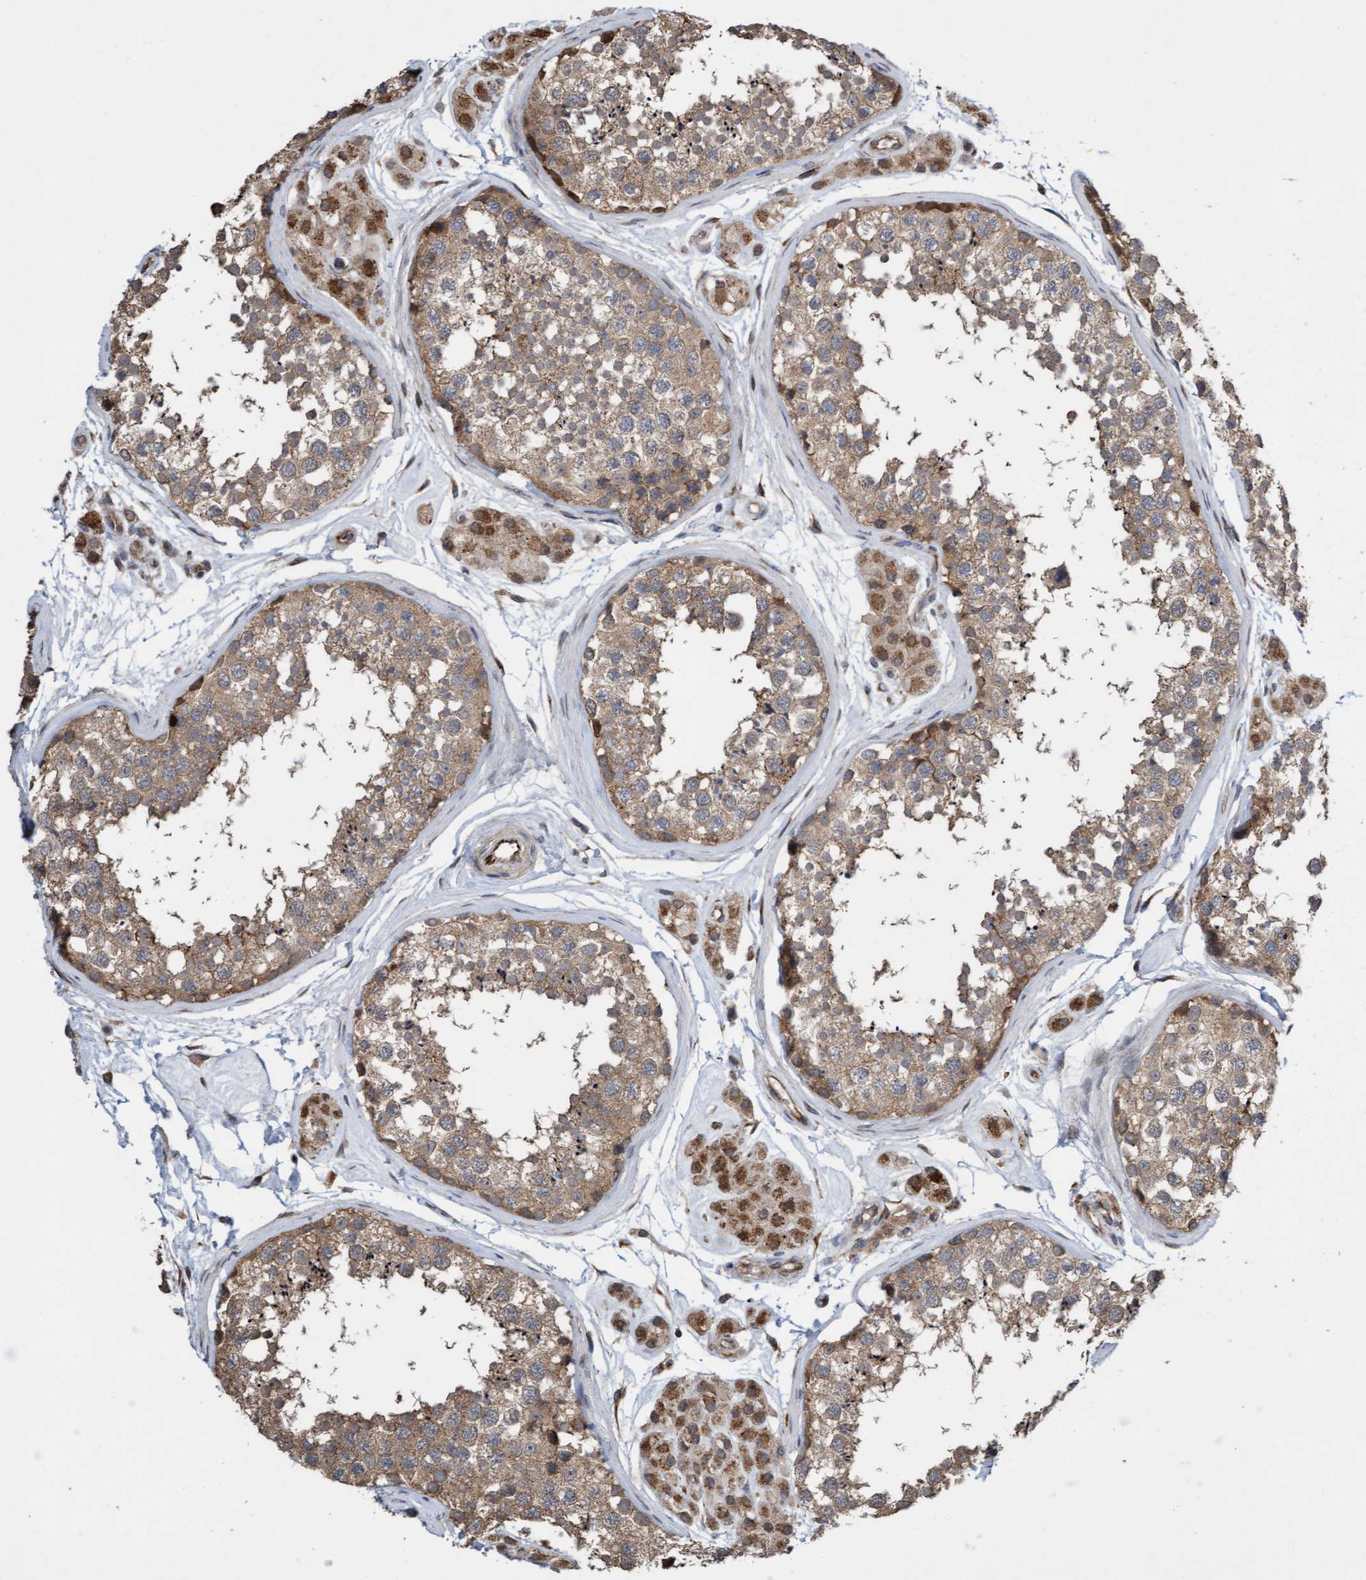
{"staining": {"intensity": "moderate", "quantity": ">75%", "location": "cytoplasmic/membranous"}, "tissue": "testis", "cell_type": "Cells in seminiferous ducts", "image_type": "normal", "snomed": [{"axis": "morphology", "description": "Normal tissue, NOS"}, {"axis": "topography", "description": "Testis"}], "caption": "An IHC photomicrograph of normal tissue is shown. Protein staining in brown shows moderate cytoplasmic/membranous positivity in testis within cells in seminiferous ducts. (DAB IHC with brightfield microscopy, high magnification).", "gene": "ITFG1", "patient": {"sex": "male", "age": 56}}